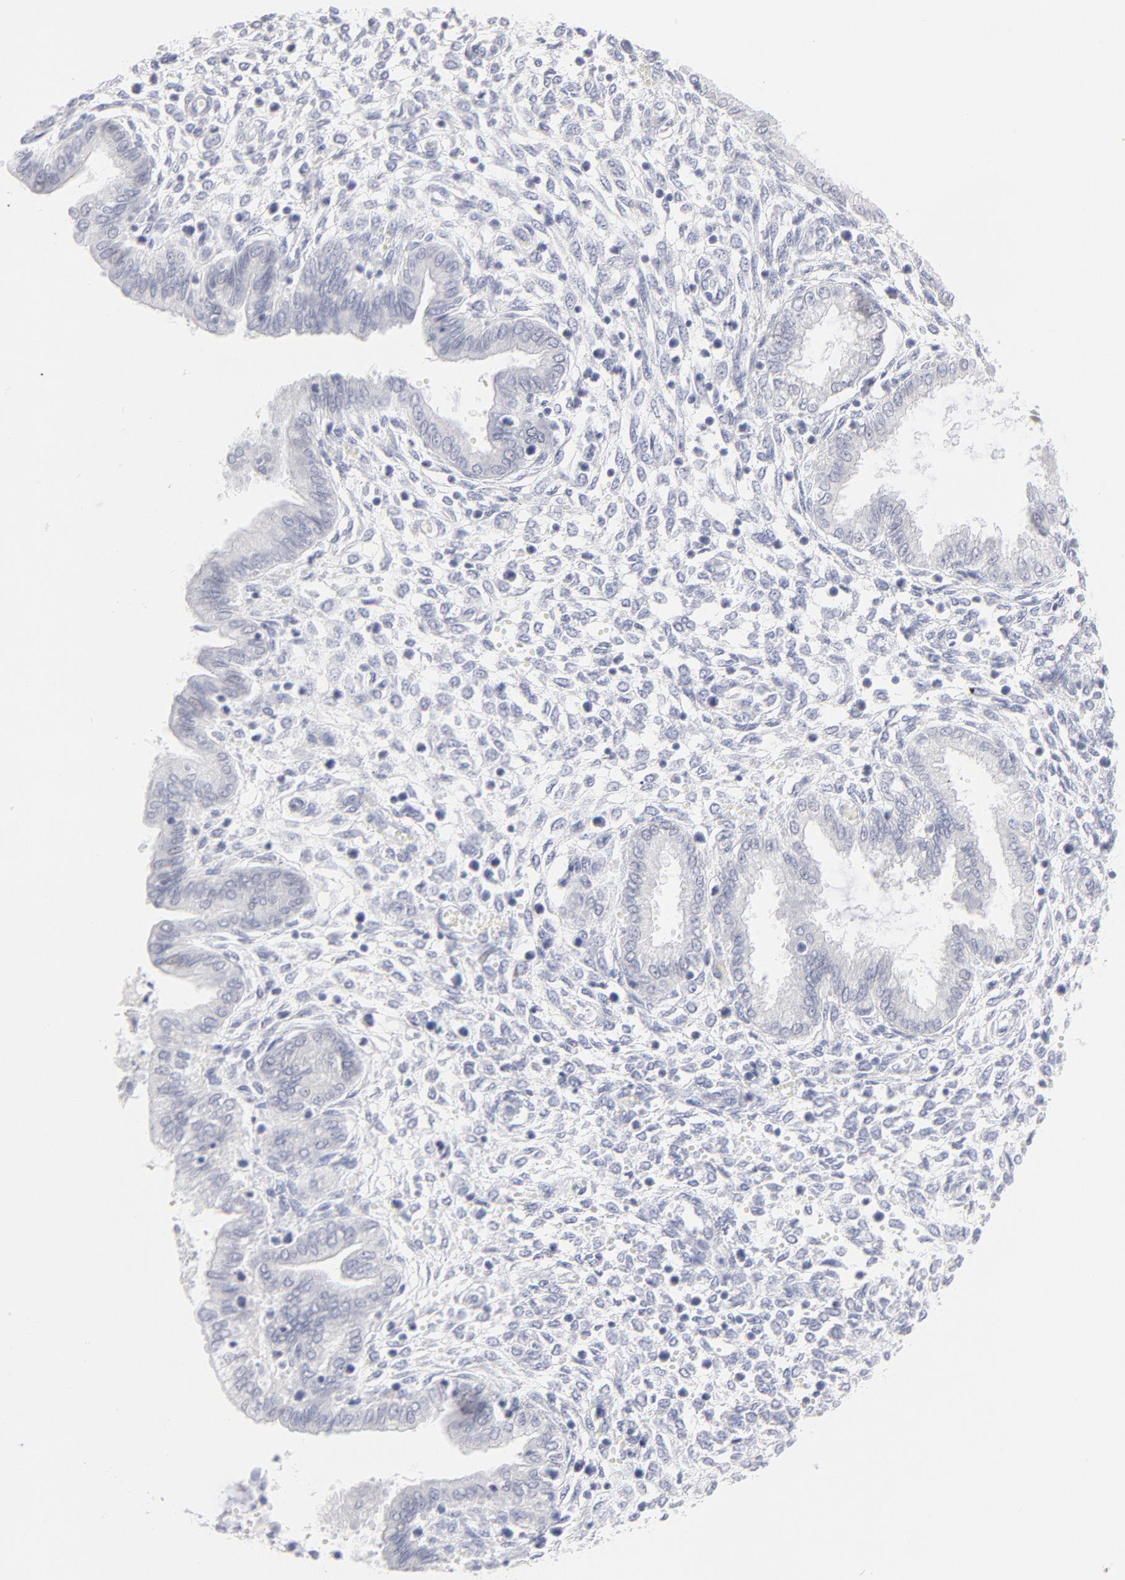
{"staining": {"intensity": "negative", "quantity": "none", "location": "none"}, "tissue": "endometrium", "cell_type": "Cells in endometrial stroma", "image_type": "normal", "snomed": [{"axis": "morphology", "description": "Normal tissue, NOS"}, {"axis": "topography", "description": "Endometrium"}], "caption": "Immunohistochemistry histopathology image of benign endometrium: endometrium stained with DAB demonstrates no significant protein staining in cells in endometrial stroma.", "gene": "ELF3", "patient": {"sex": "female", "age": 33}}